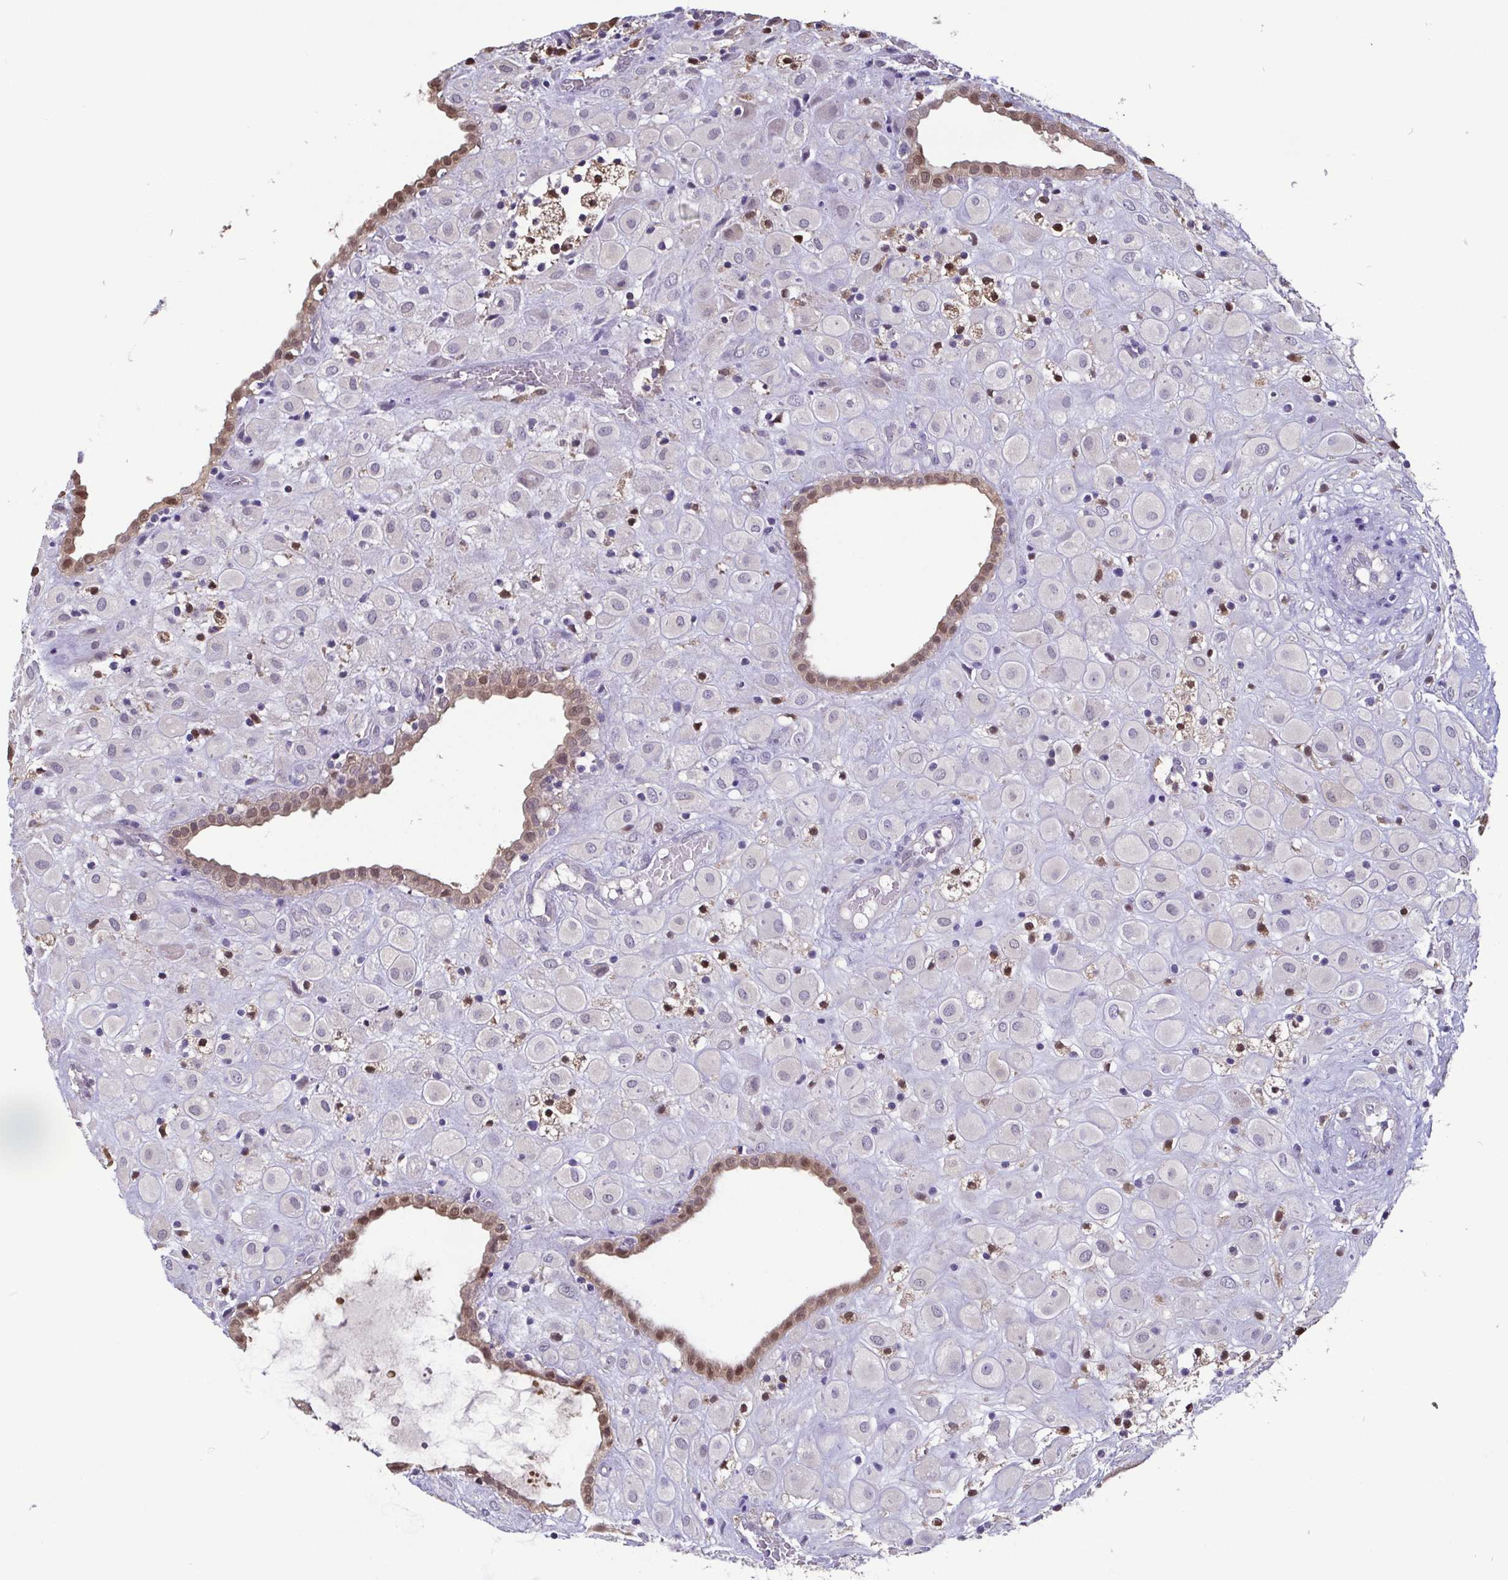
{"staining": {"intensity": "negative", "quantity": "none", "location": "none"}, "tissue": "placenta", "cell_type": "Decidual cells", "image_type": "normal", "snomed": [{"axis": "morphology", "description": "Normal tissue, NOS"}, {"axis": "topography", "description": "Placenta"}], "caption": "An immunohistochemistry photomicrograph of normal placenta is shown. There is no staining in decidual cells of placenta. (Stains: DAB (3,3'-diaminobenzidine) IHC with hematoxylin counter stain, Microscopy: brightfield microscopy at high magnification).", "gene": "IDH1", "patient": {"sex": "female", "age": 24}}